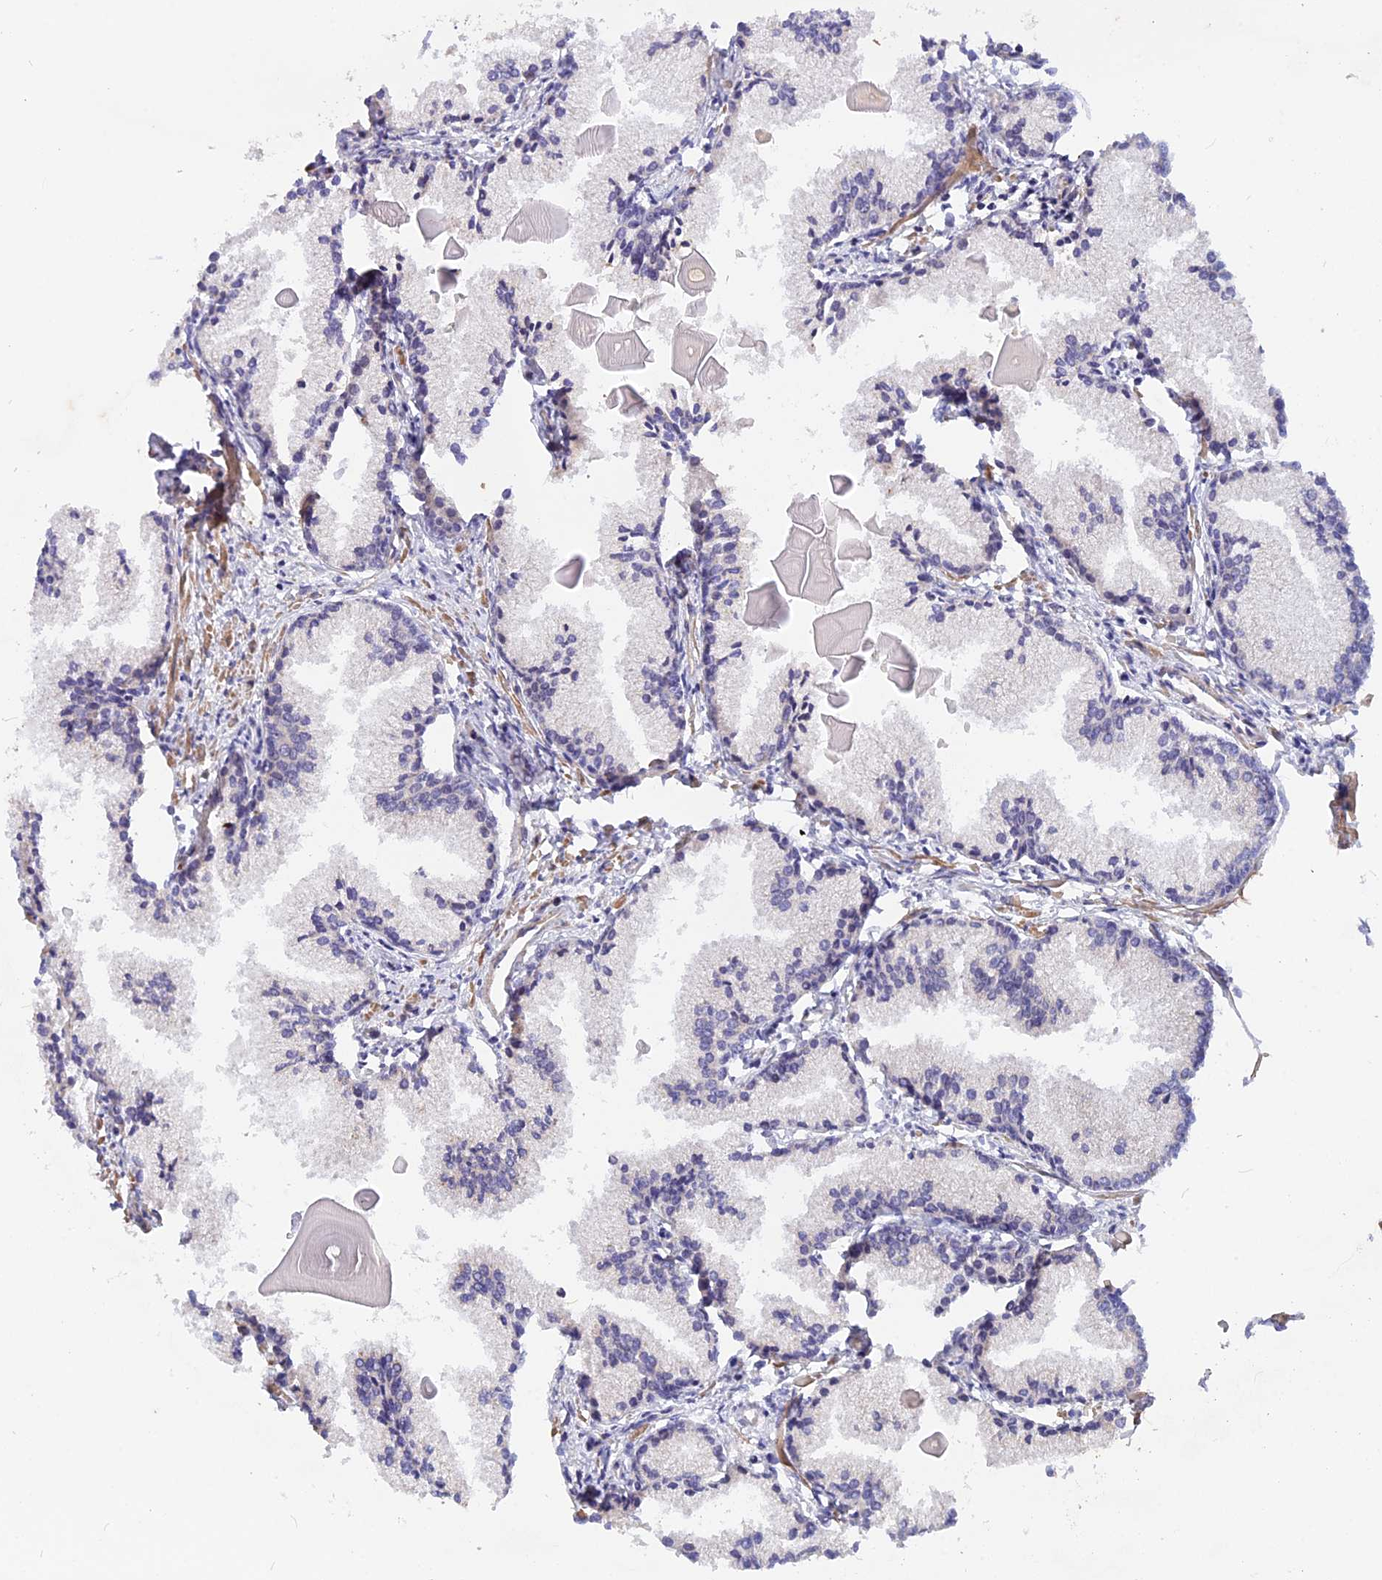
{"staining": {"intensity": "negative", "quantity": "none", "location": "none"}, "tissue": "prostate cancer", "cell_type": "Tumor cells", "image_type": "cancer", "snomed": [{"axis": "morphology", "description": "Adenocarcinoma, High grade"}, {"axis": "topography", "description": "Prostate"}], "caption": "There is no significant positivity in tumor cells of prostate cancer (high-grade adenocarcinoma). (Brightfield microscopy of DAB (3,3'-diaminobenzidine) IHC at high magnification).", "gene": "ZC3H10", "patient": {"sex": "male", "age": 68}}